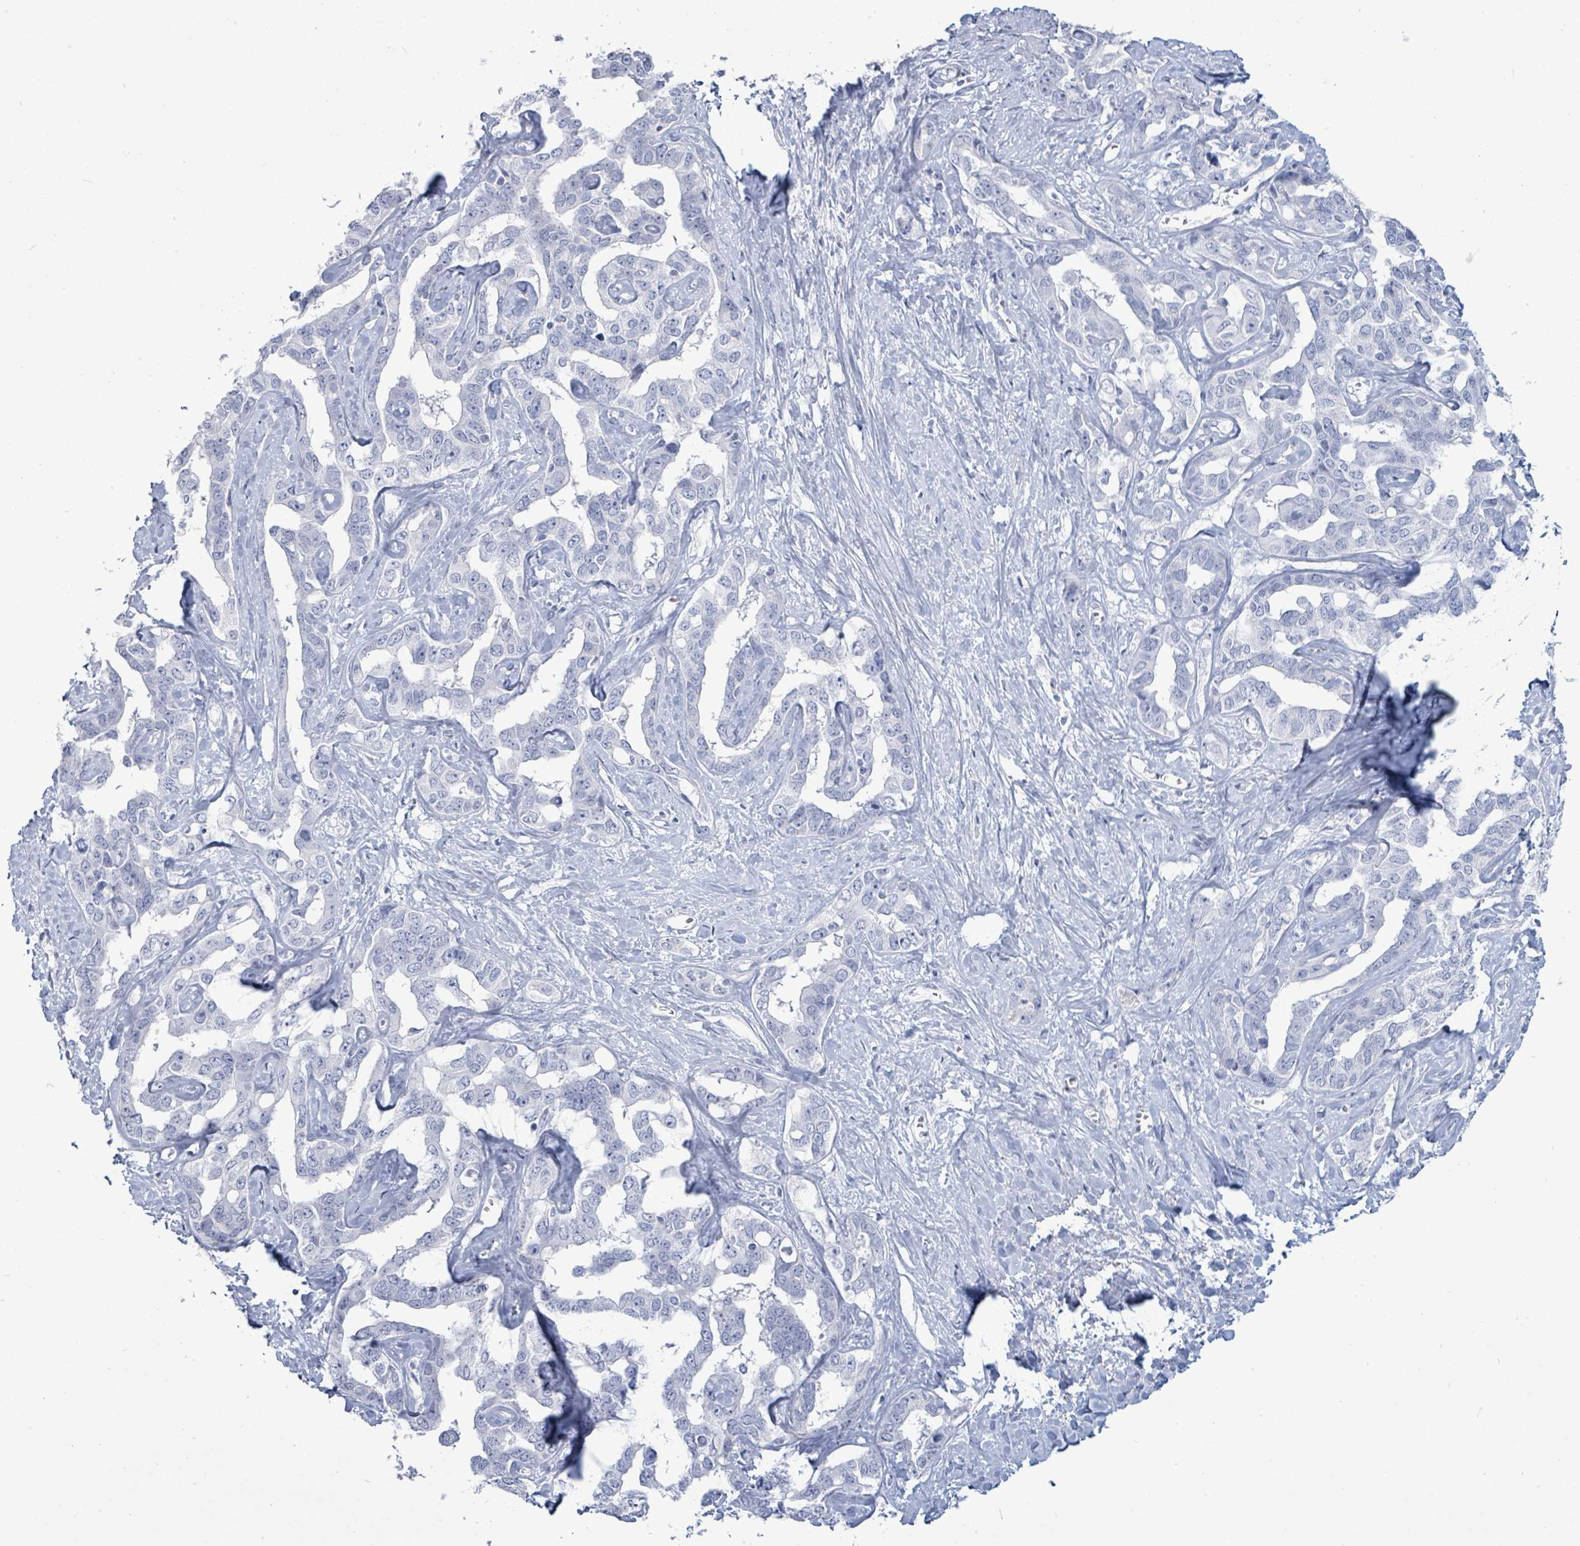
{"staining": {"intensity": "negative", "quantity": "none", "location": "none"}, "tissue": "liver cancer", "cell_type": "Tumor cells", "image_type": "cancer", "snomed": [{"axis": "morphology", "description": "Cholangiocarcinoma"}, {"axis": "topography", "description": "Liver"}], "caption": "Liver cholangiocarcinoma was stained to show a protein in brown. There is no significant expression in tumor cells.", "gene": "MALL", "patient": {"sex": "male", "age": 59}}